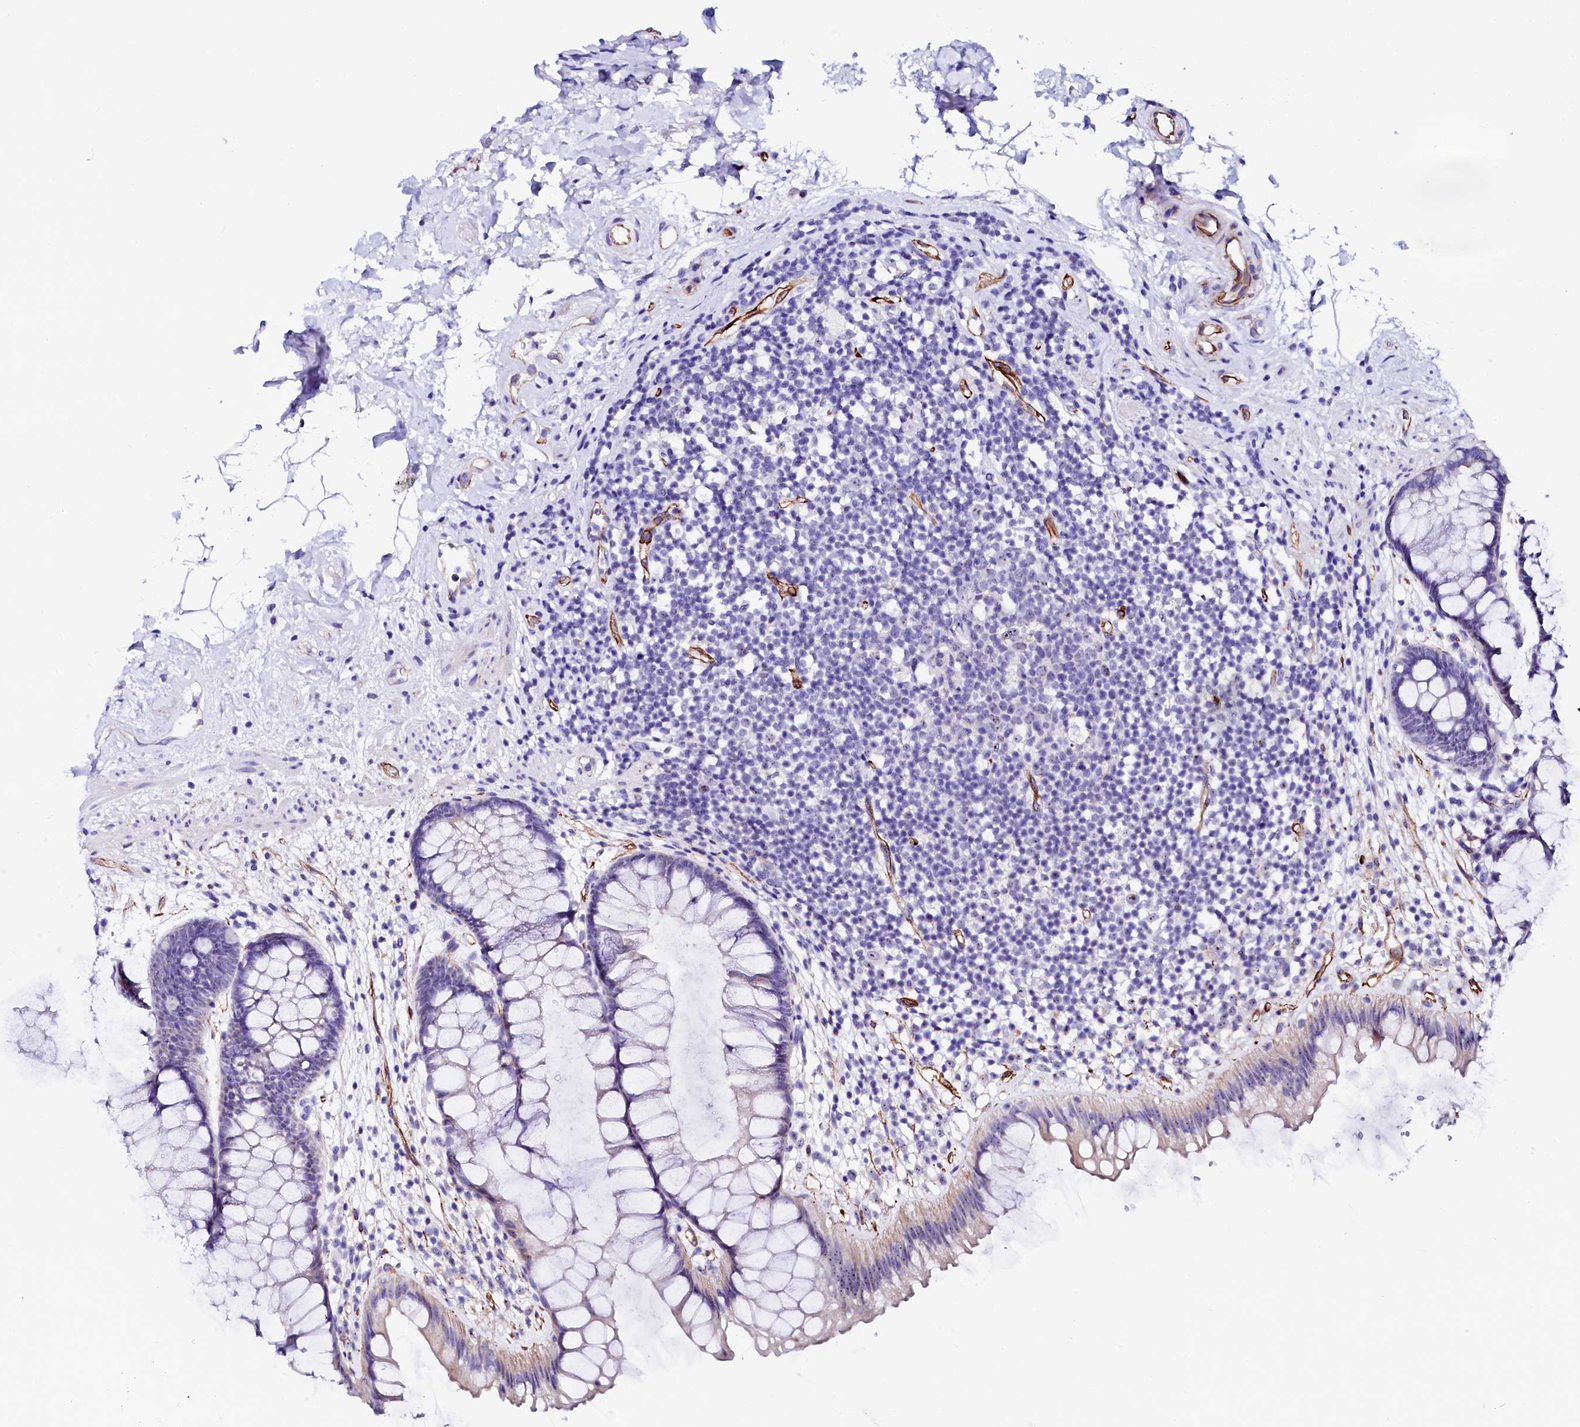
{"staining": {"intensity": "weak", "quantity": "<25%", "location": "nuclear"}, "tissue": "rectum", "cell_type": "Glandular cells", "image_type": "normal", "snomed": [{"axis": "morphology", "description": "Normal tissue, NOS"}, {"axis": "topography", "description": "Rectum"}], "caption": "This is an IHC image of normal rectum. There is no positivity in glandular cells.", "gene": "SFR1", "patient": {"sex": "male", "age": 51}}